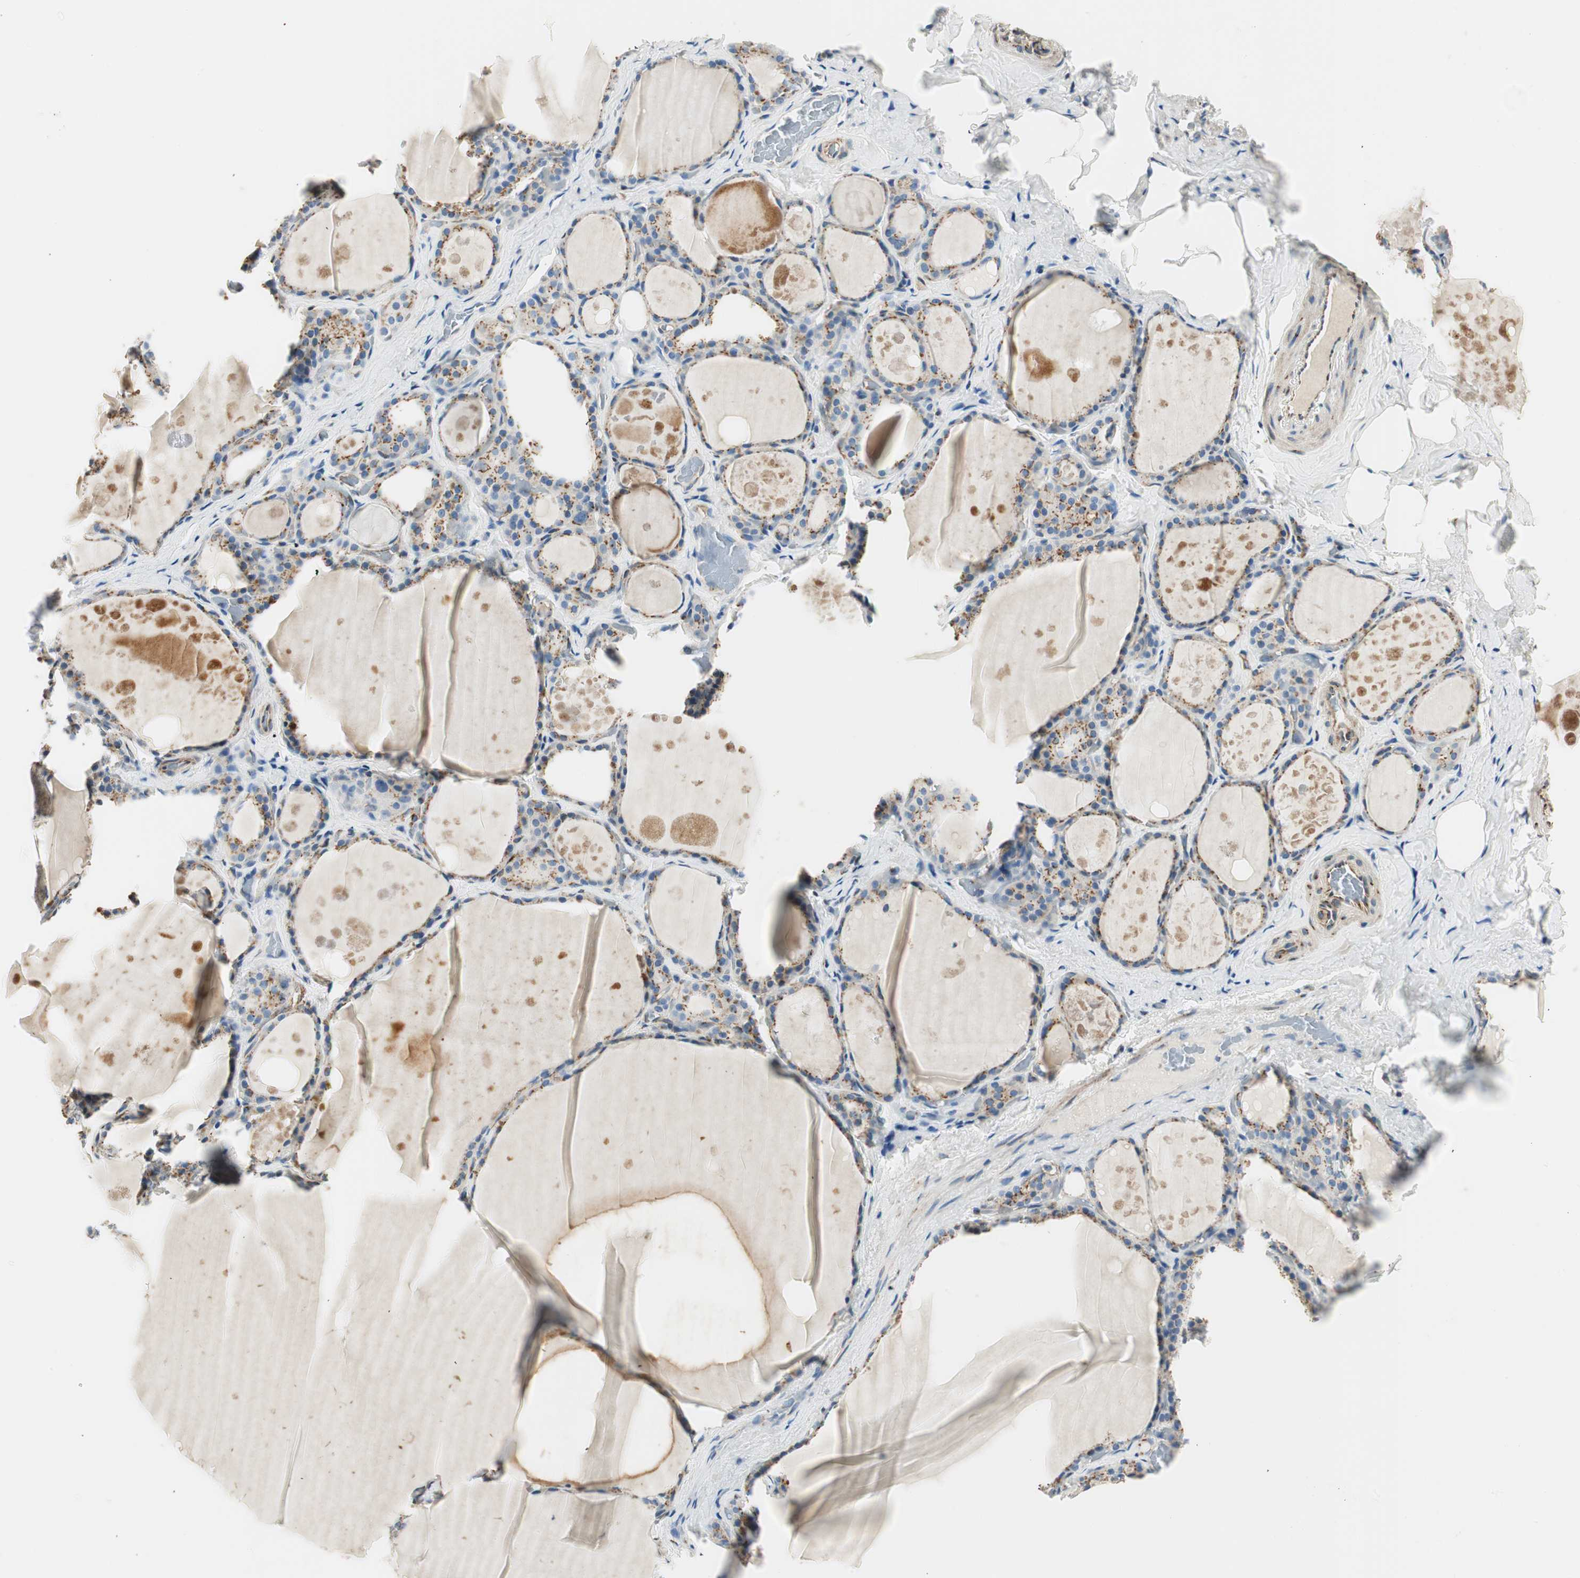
{"staining": {"intensity": "moderate", "quantity": ">75%", "location": "cytoplasmic/membranous"}, "tissue": "thyroid gland", "cell_type": "Glandular cells", "image_type": "normal", "snomed": [{"axis": "morphology", "description": "Normal tissue, NOS"}, {"axis": "topography", "description": "Thyroid gland"}], "caption": "Approximately >75% of glandular cells in unremarkable human thyroid gland demonstrate moderate cytoplasmic/membranous protein positivity as visualized by brown immunohistochemical staining.", "gene": "TMF1", "patient": {"sex": "male", "age": 61}}